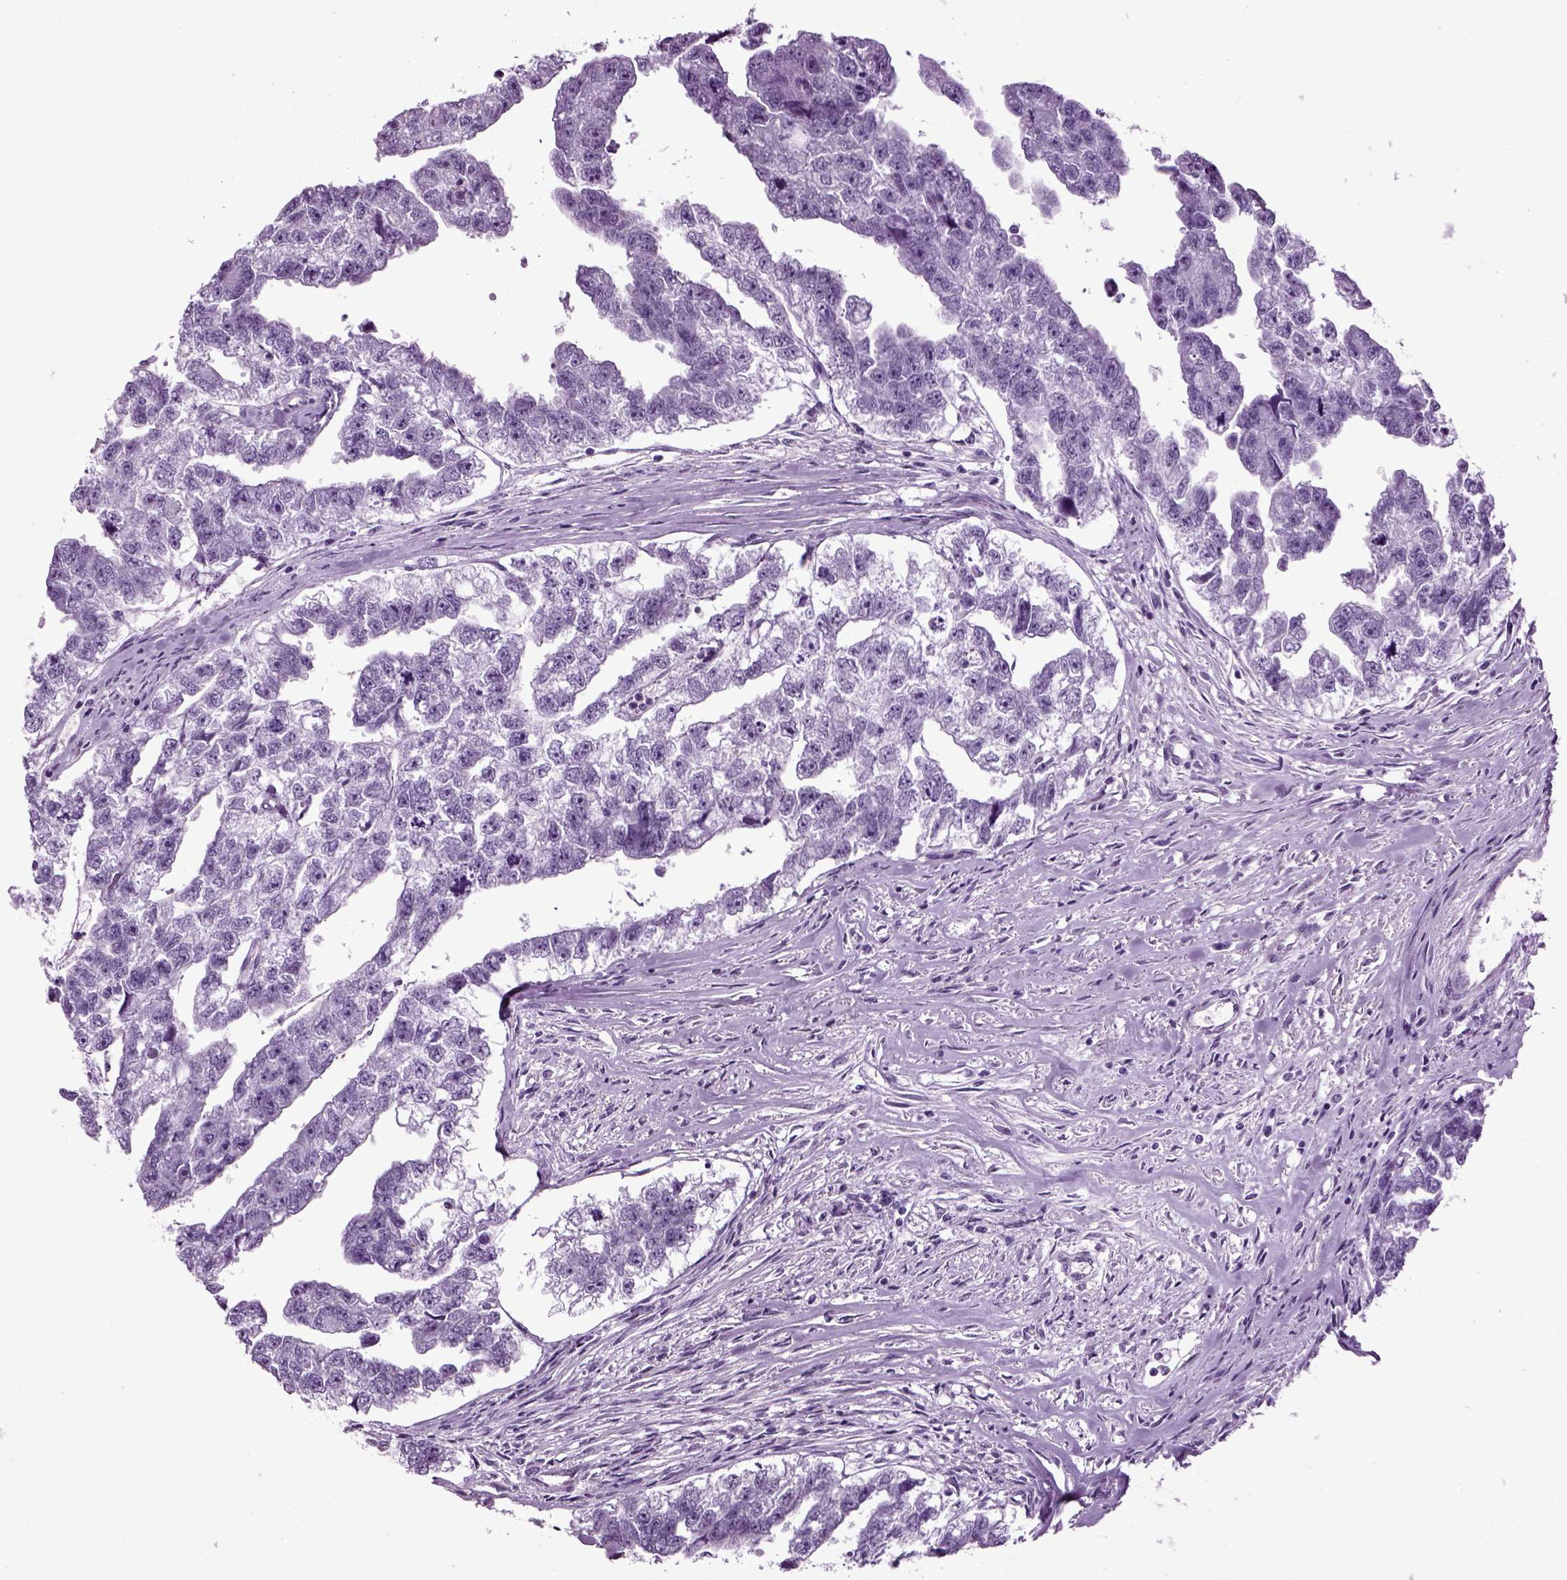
{"staining": {"intensity": "negative", "quantity": "none", "location": "none"}, "tissue": "testis cancer", "cell_type": "Tumor cells", "image_type": "cancer", "snomed": [{"axis": "morphology", "description": "Carcinoma, Embryonal, NOS"}, {"axis": "morphology", "description": "Teratoma, malignant, NOS"}, {"axis": "topography", "description": "Testis"}], "caption": "DAB (3,3'-diaminobenzidine) immunohistochemical staining of human testis cancer shows no significant positivity in tumor cells.", "gene": "RFX3", "patient": {"sex": "male", "age": 44}}